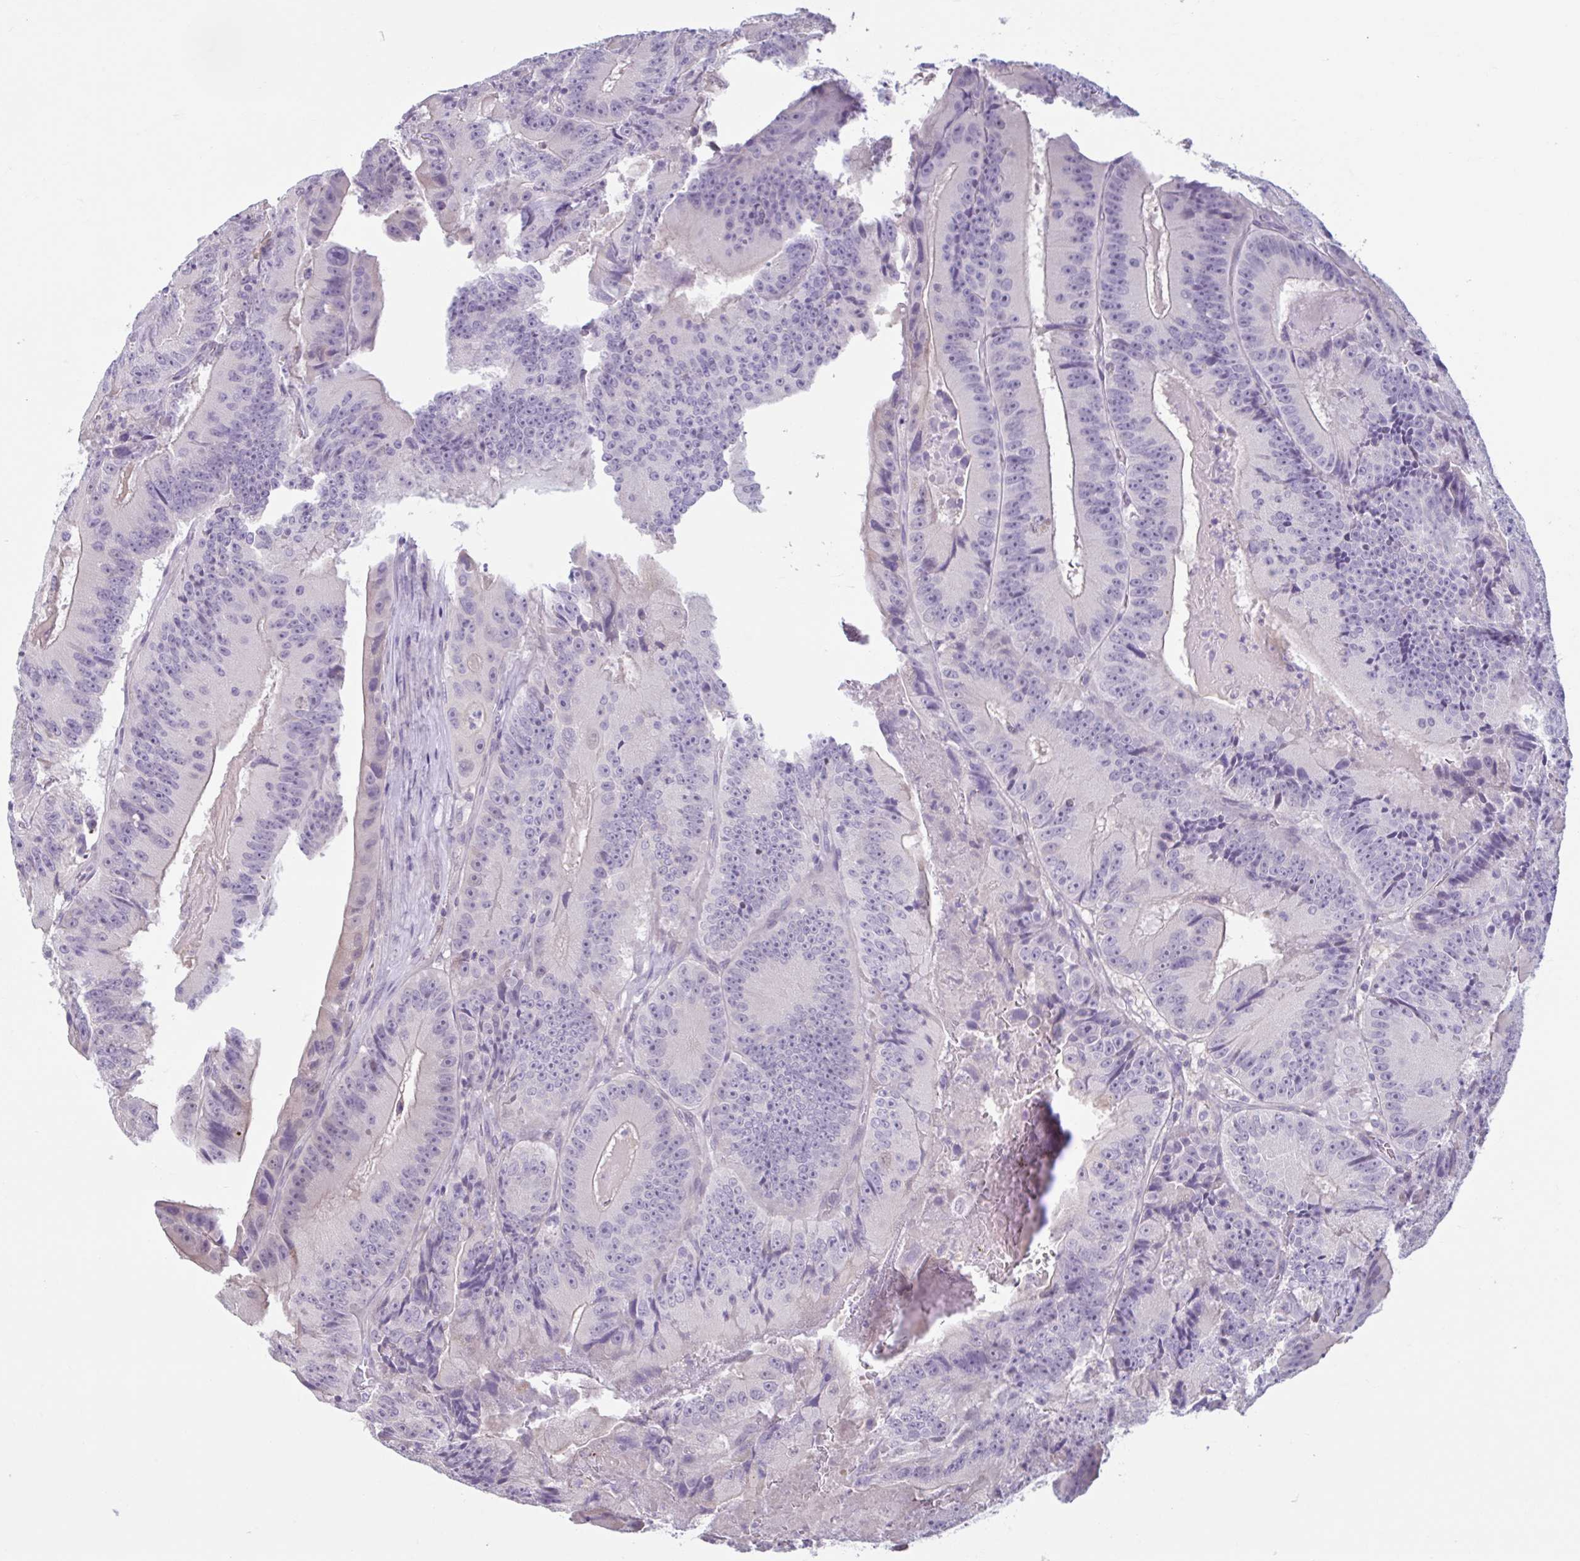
{"staining": {"intensity": "negative", "quantity": "none", "location": "none"}, "tissue": "colorectal cancer", "cell_type": "Tumor cells", "image_type": "cancer", "snomed": [{"axis": "morphology", "description": "Adenocarcinoma, NOS"}, {"axis": "topography", "description": "Colon"}], "caption": "Immunohistochemical staining of human colorectal adenocarcinoma reveals no significant expression in tumor cells.", "gene": "CDH19", "patient": {"sex": "female", "age": 86}}